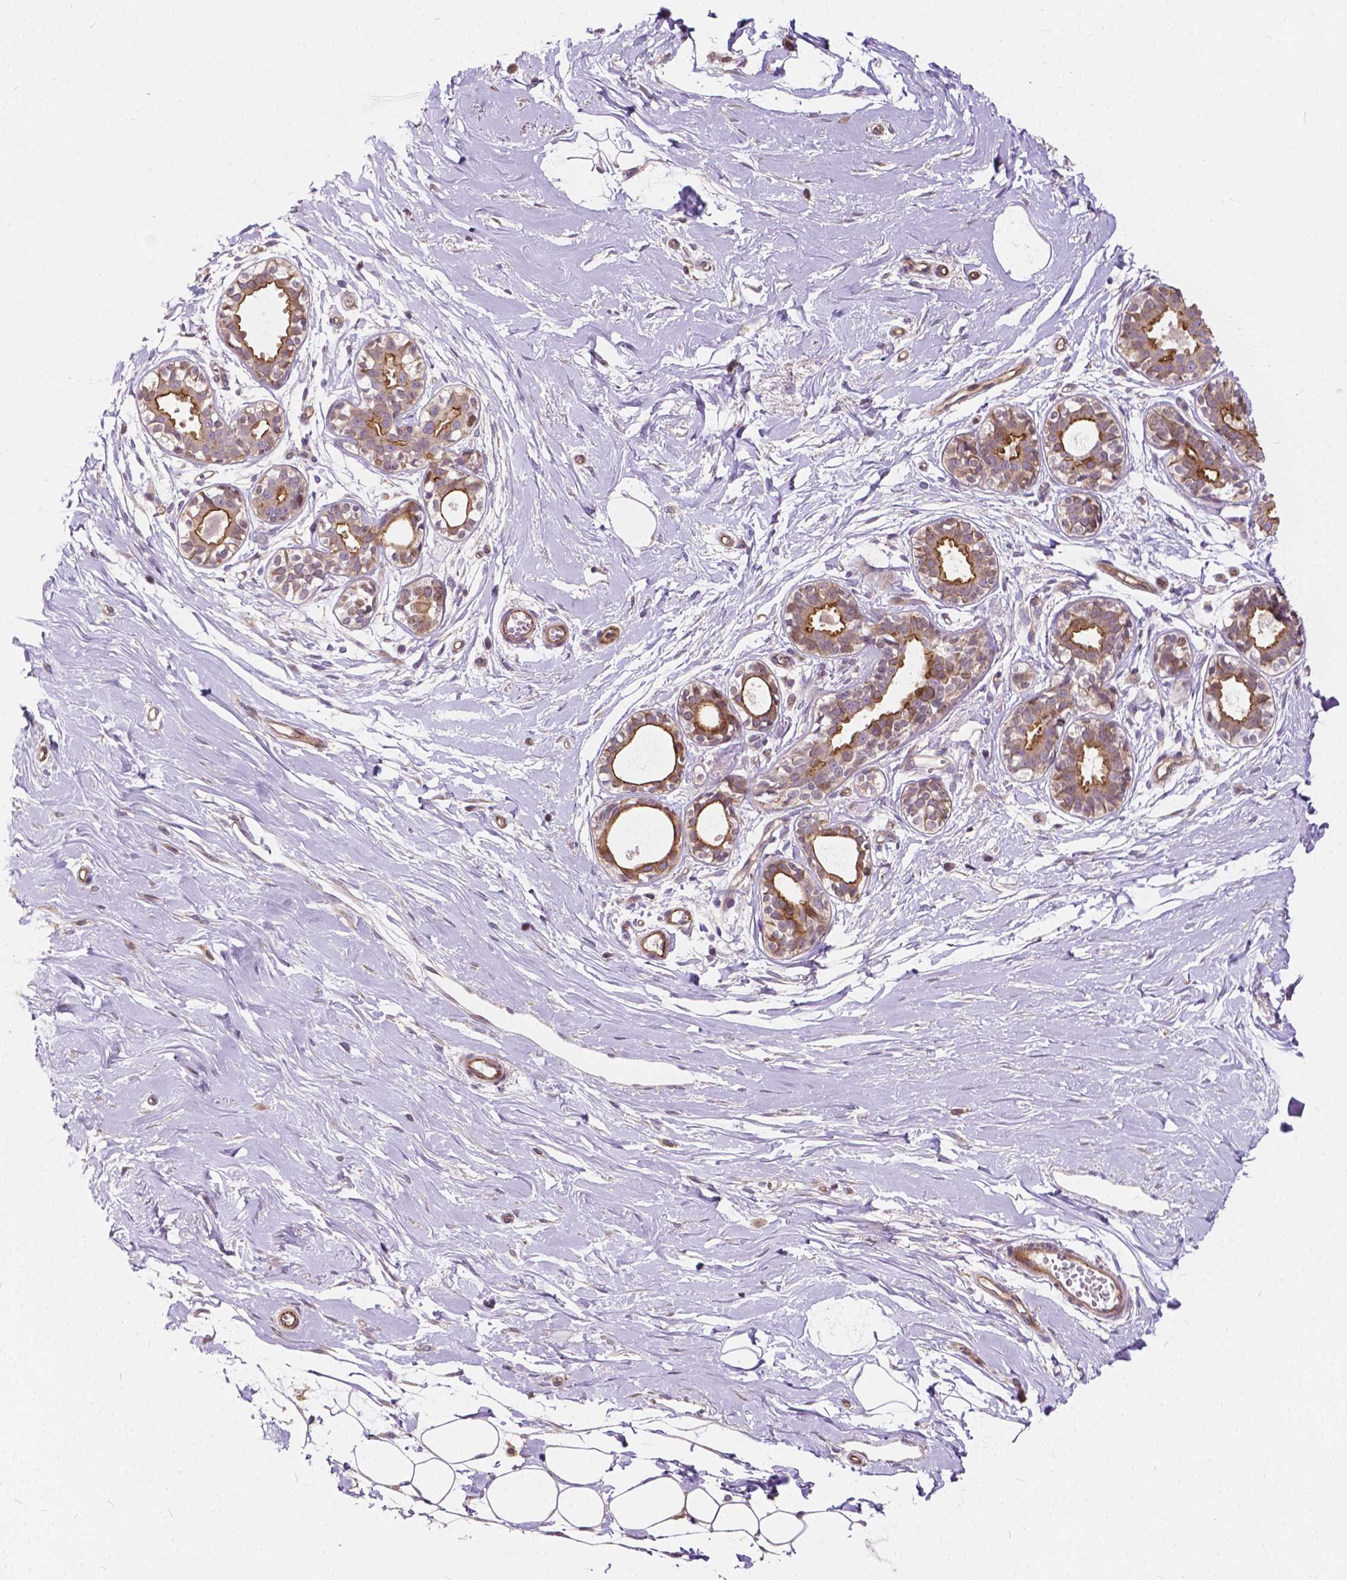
{"staining": {"intensity": "moderate", "quantity": ">75%", "location": "nuclear"}, "tissue": "breast", "cell_type": "Adipocytes", "image_type": "normal", "snomed": [{"axis": "morphology", "description": "Normal tissue, NOS"}, {"axis": "topography", "description": "Breast"}], "caption": "Immunohistochemical staining of normal human breast exhibits moderate nuclear protein expression in approximately >75% of adipocytes. (Brightfield microscopy of DAB IHC at high magnification).", "gene": "INPP5E", "patient": {"sex": "female", "age": 49}}